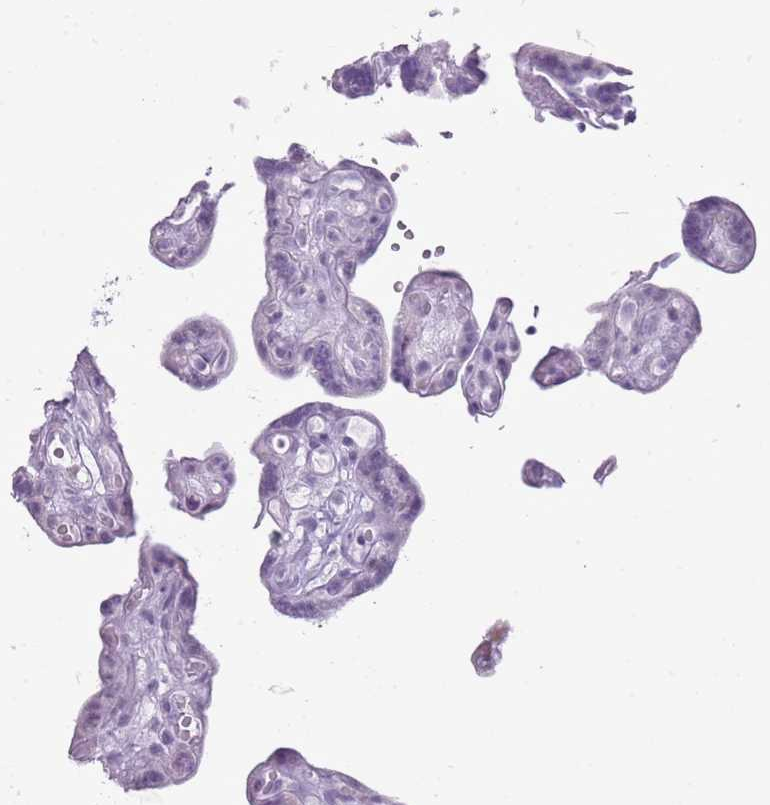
{"staining": {"intensity": "negative", "quantity": "none", "location": "none"}, "tissue": "placenta", "cell_type": "Decidual cells", "image_type": "normal", "snomed": [{"axis": "morphology", "description": "Normal tissue, NOS"}, {"axis": "topography", "description": "Placenta"}], "caption": "The photomicrograph displays no staining of decidual cells in benign placenta.", "gene": "RPL3L", "patient": {"sex": "female", "age": 30}}